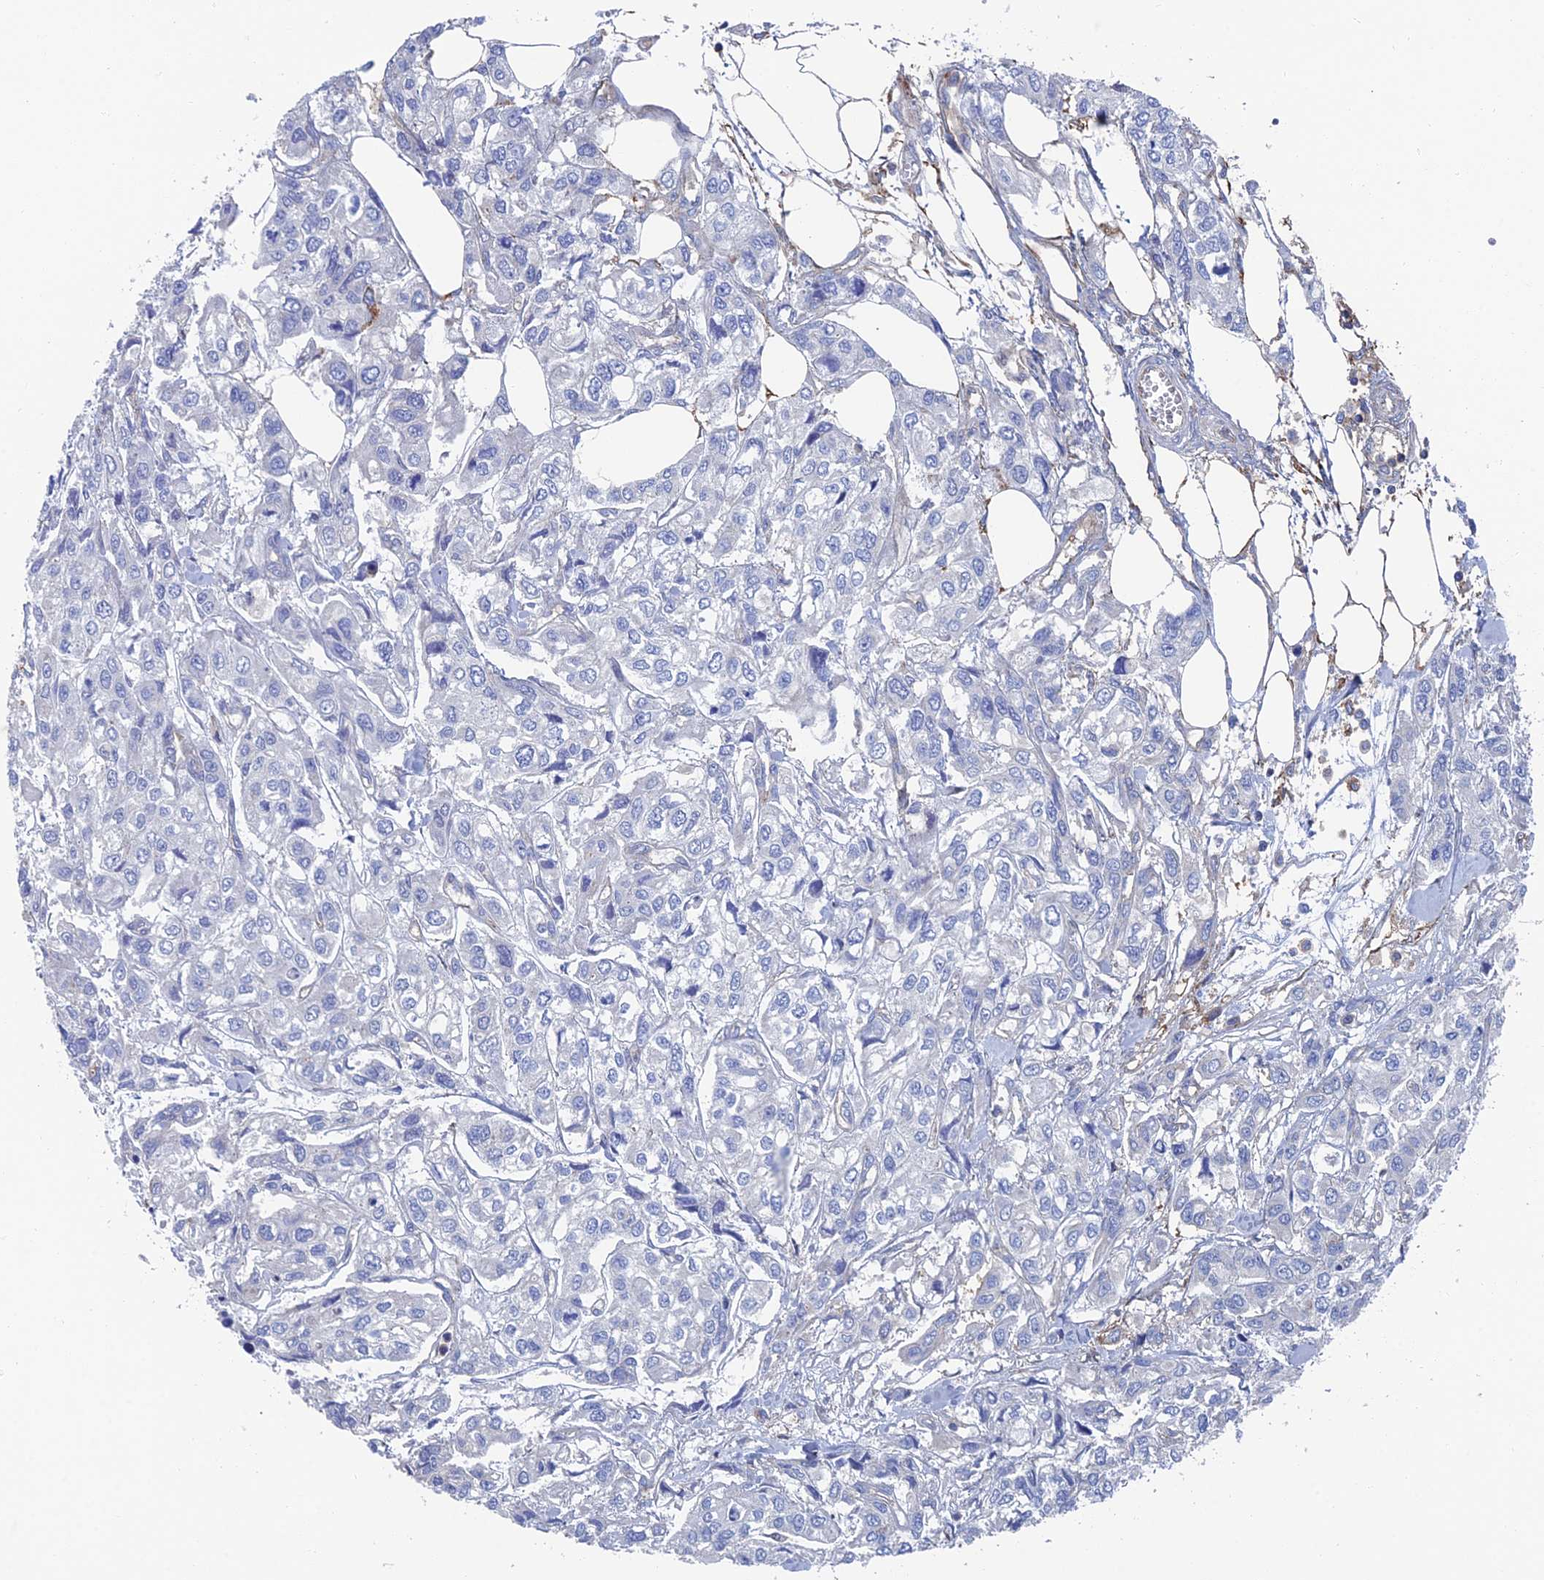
{"staining": {"intensity": "negative", "quantity": "none", "location": "none"}, "tissue": "urothelial cancer", "cell_type": "Tumor cells", "image_type": "cancer", "snomed": [{"axis": "morphology", "description": "Urothelial carcinoma, High grade"}, {"axis": "topography", "description": "Urinary bladder"}], "caption": "Immunohistochemistry image of neoplastic tissue: human urothelial cancer stained with DAB reveals no significant protein staining in tumor cells.", "gene": "SNX11", "patient": {"sex": "male", "age": 67}}